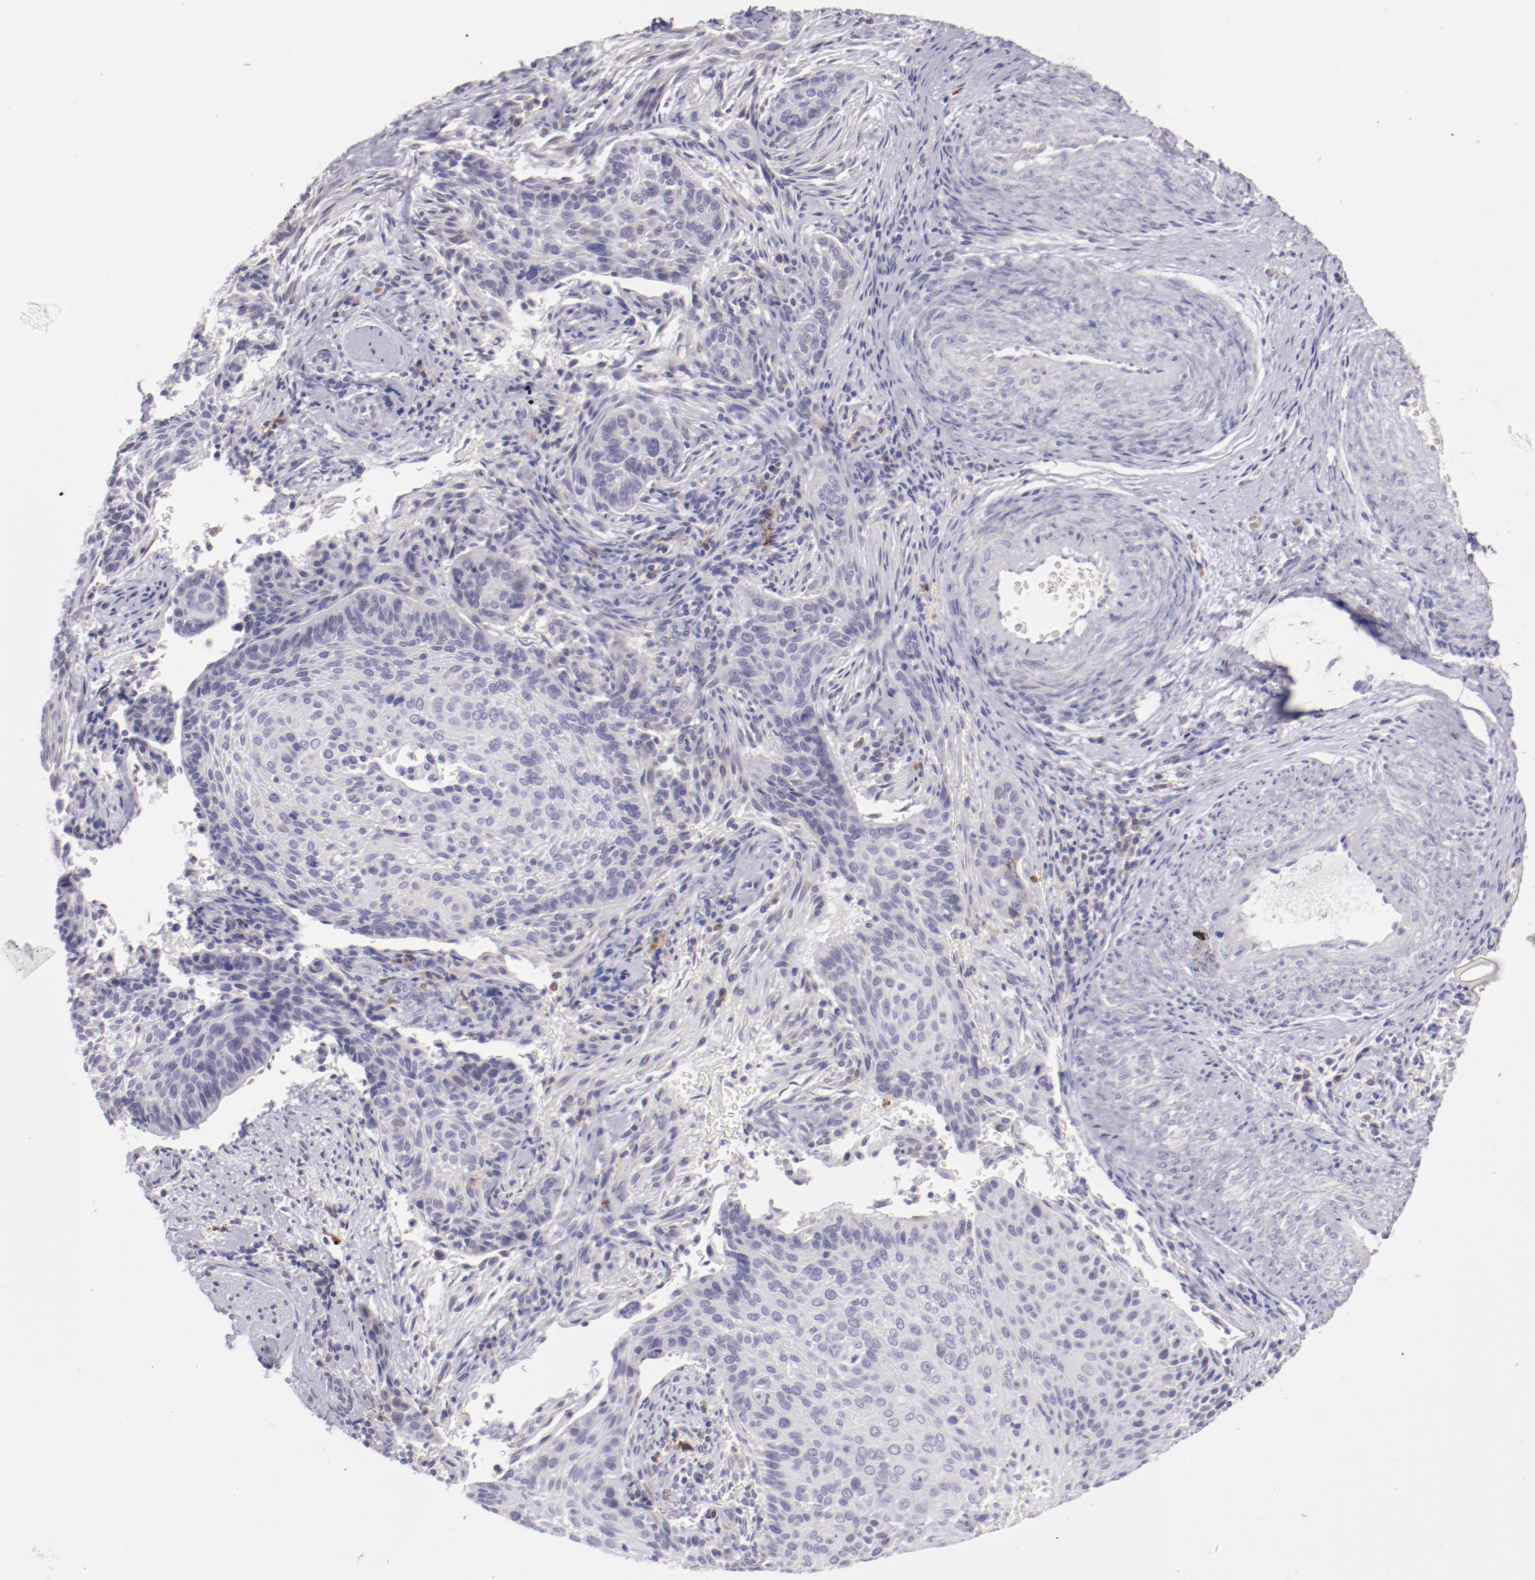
{"staining": {"intensity": "negative", "quantity": "none", "location": "none"}, "tissue": "cervical cancer", "cell_type": "Tumor cells", "image_type": "cancer", "snomed": [{"axis": "morphology", "description": "Squamous cell carcinoma, NOS"}, {"axis": "topography", "description": "Cervix"}], "caption": "High magnification brightfield microscopy of cervical cancer stained with DAB (brown) and counterstained with hematoxylin (blue): tumor cells show no significant positivity. (Brightfield microscopy of DAB immunohistochemistry (IHC) at high magnification).", "gene": "TRAF3", "patient": {"sex": "female", "age": 33}}